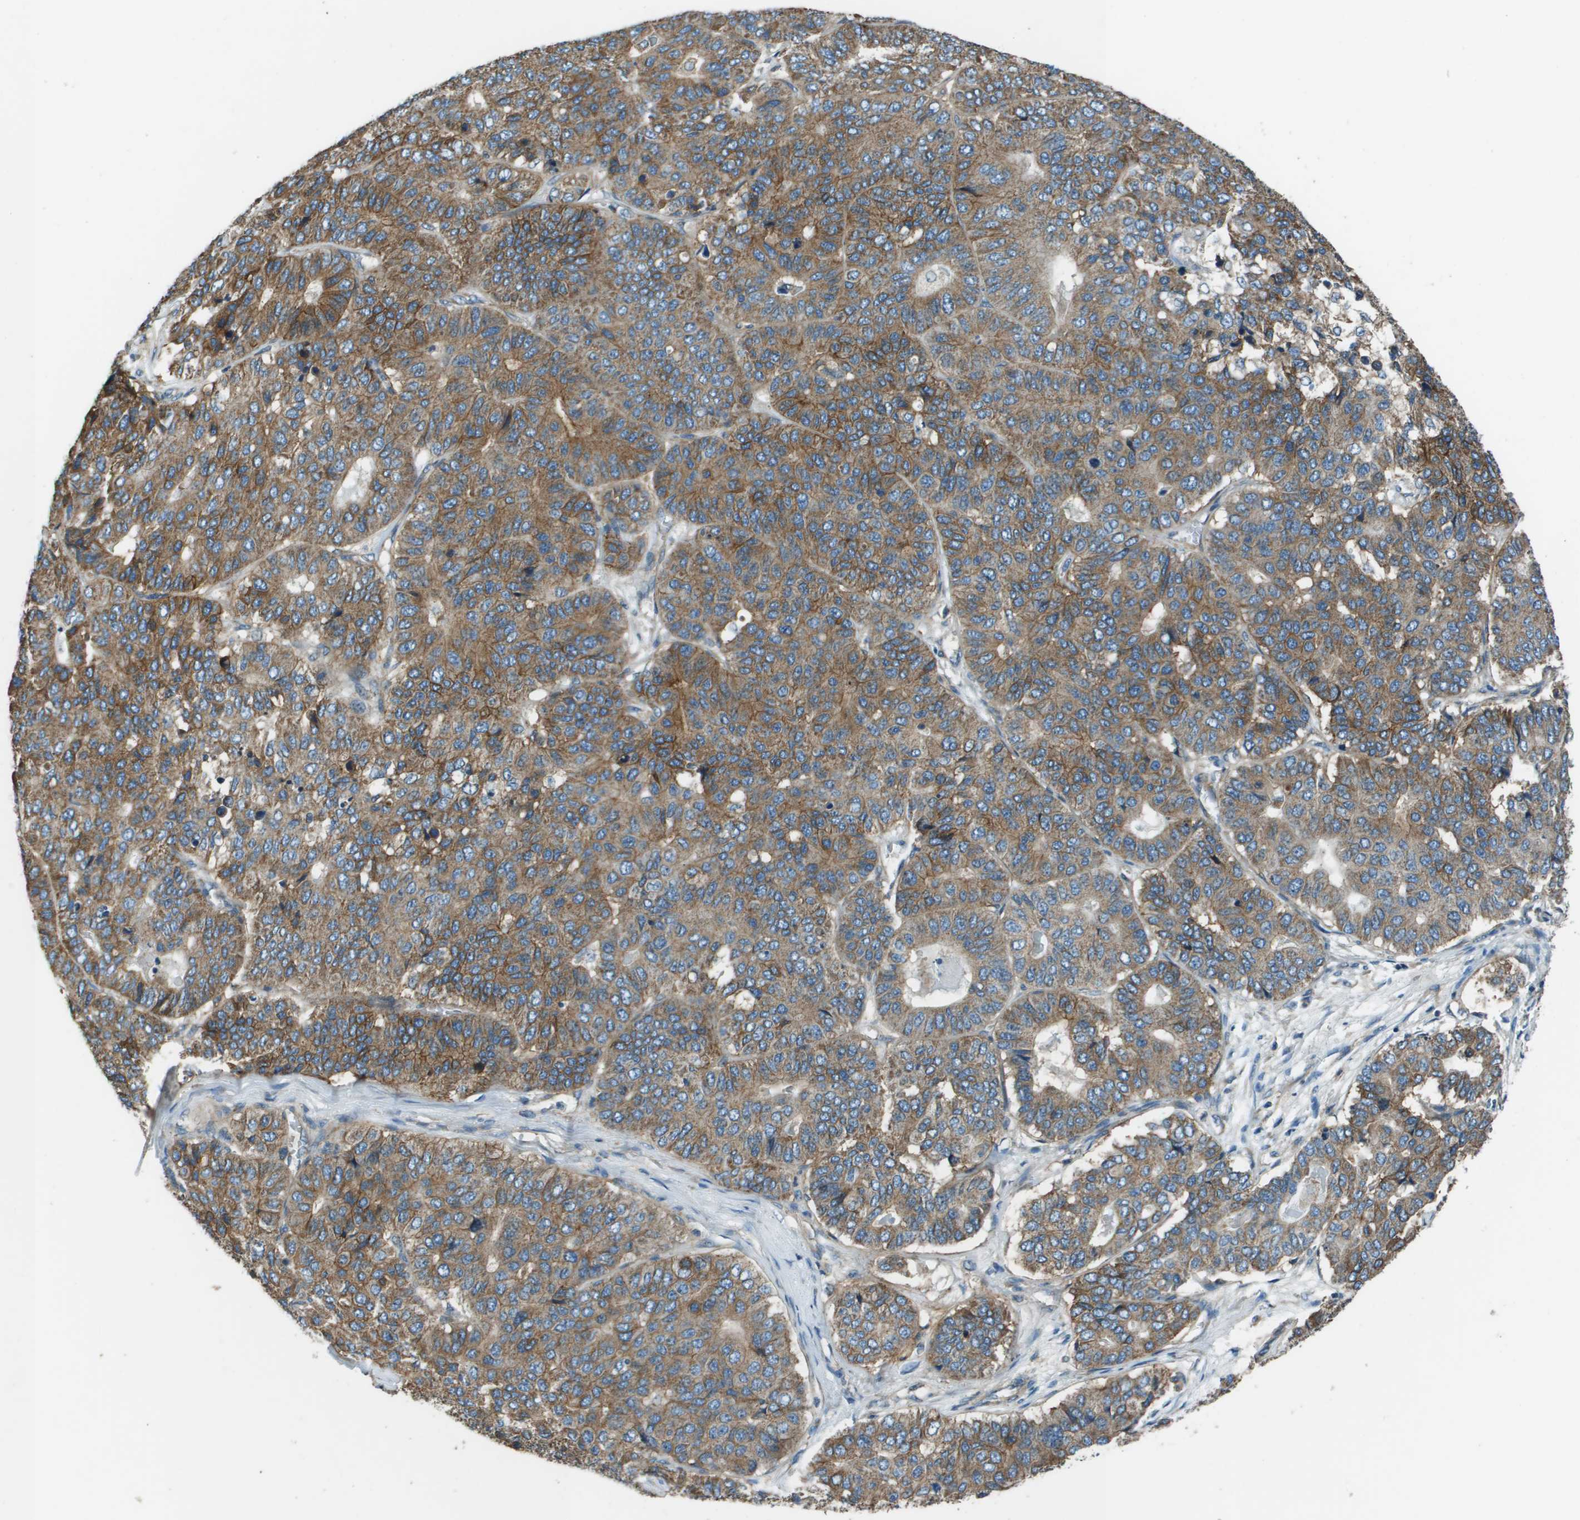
{"staining": {"intensity": "moderate", "quantity": ">75%", "location": "cytoplasmic/membranous"}, "tissue": "pancreatic cancer", "cell_type": "Tumor cells", "image_type": "cancer", "snomed": [{"axis": "morphology", "description": "Adenocarcinoma, NOS"}, {"axis": "topography", "description": "Pancreas"}], "caption": "Approximately >75% of tumor cells in human pancreatic adenocarcinoma display moderate cytoplasmic/membranous protein positivity as visualized by brown immunohistochemical staining.", "gene": "TMEM51", "patient": {"sex": "male", "age": 50}}